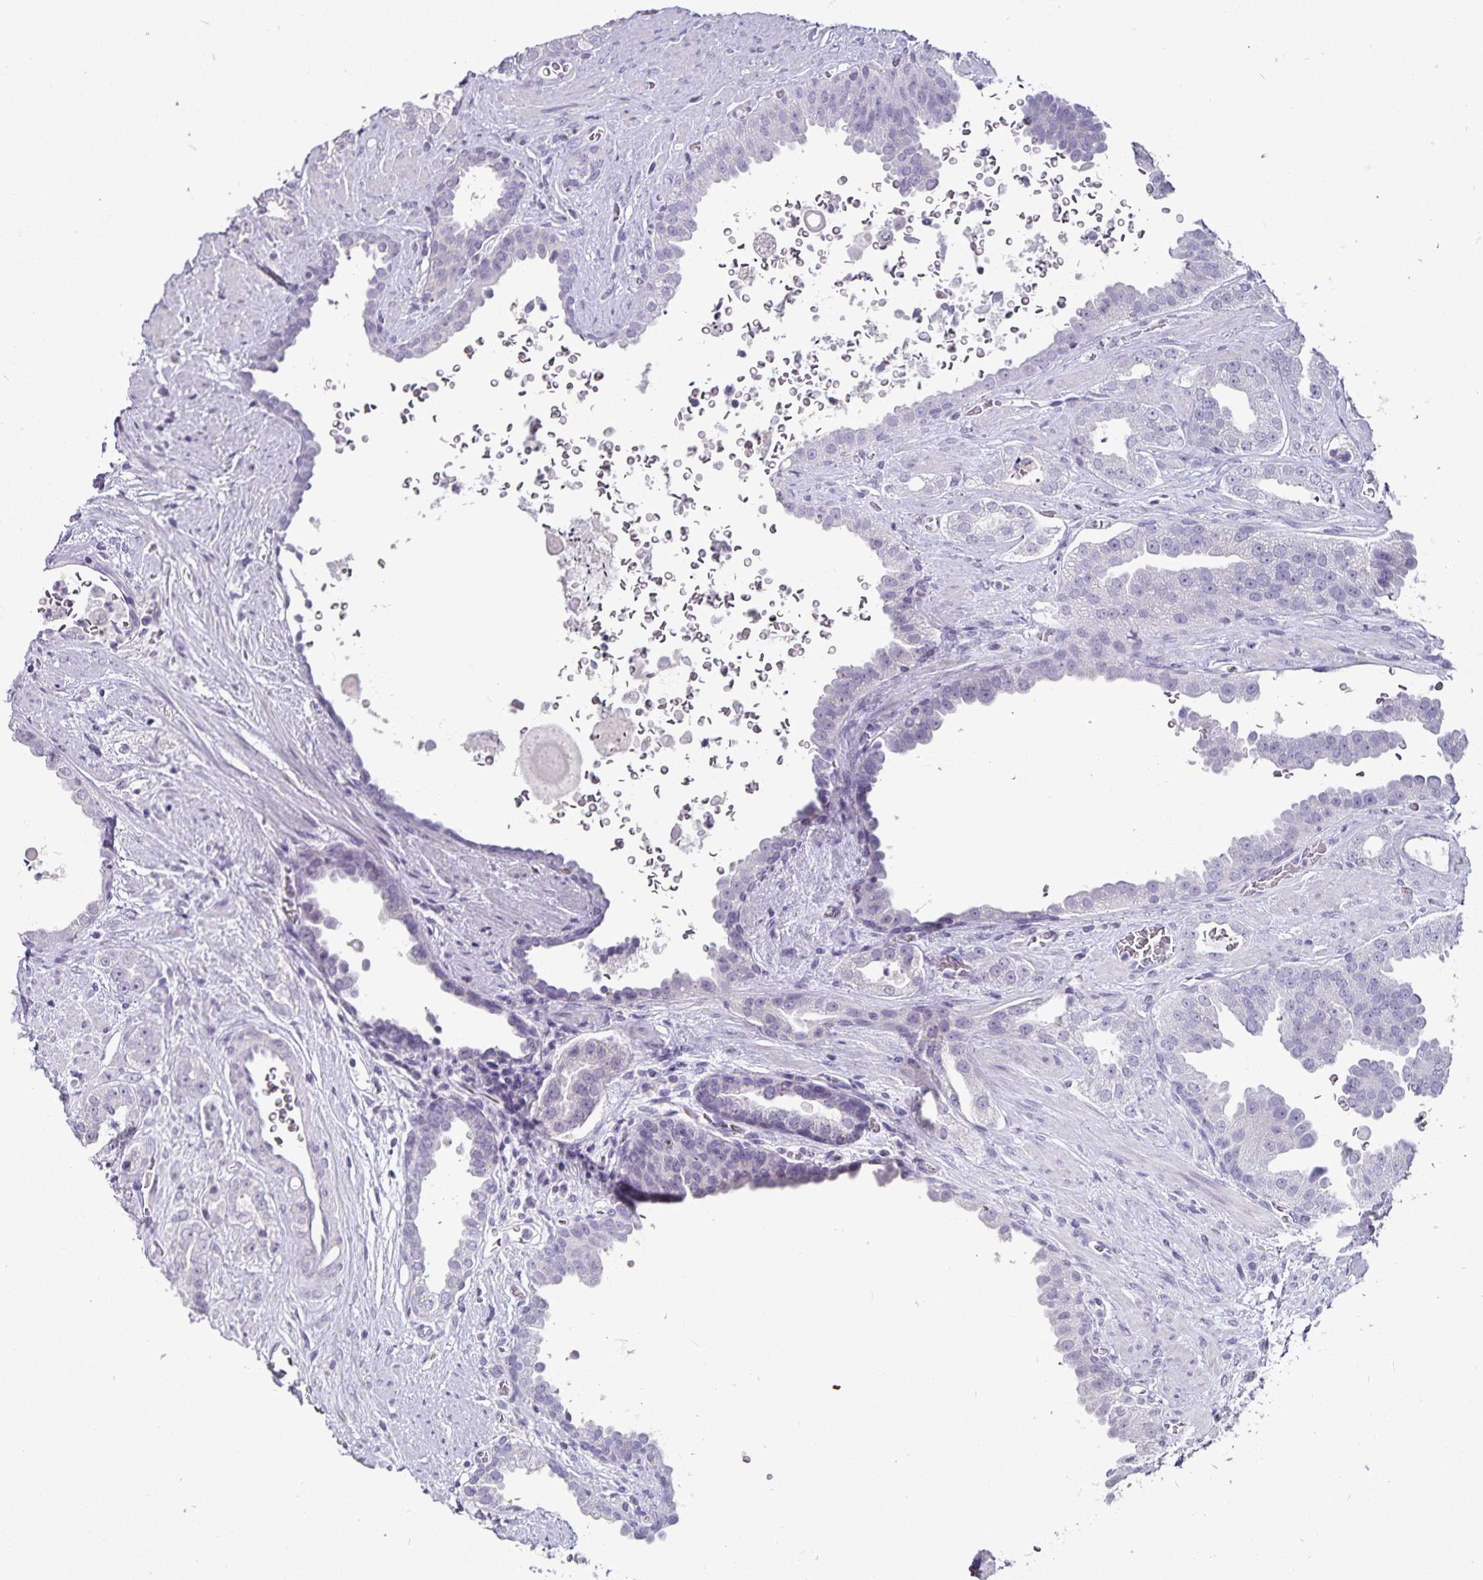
{"staining": {"intensity": "moderate", "quantity": "<25%", "location": "cytoplasmic/membranous"}, "tissue": "prostate cancer", "cell_type": "Tumor cells", "image_type": "cancer", "snomed": [{"axis": "morphology", "description": "Adenocarcinoma, Low grade"}, {"axis": "topography", "description": "Prostate"}], "caption": "Prostate cancer stained for a protein displays moderate cytoplasmic/membranous positivity in tumor cells. Immunohistochemistry (ihc) stains the protein in brown and the nuclei are stained blue.", "gene": "CA12", "patient": {"sex": "male", "age": 67}}